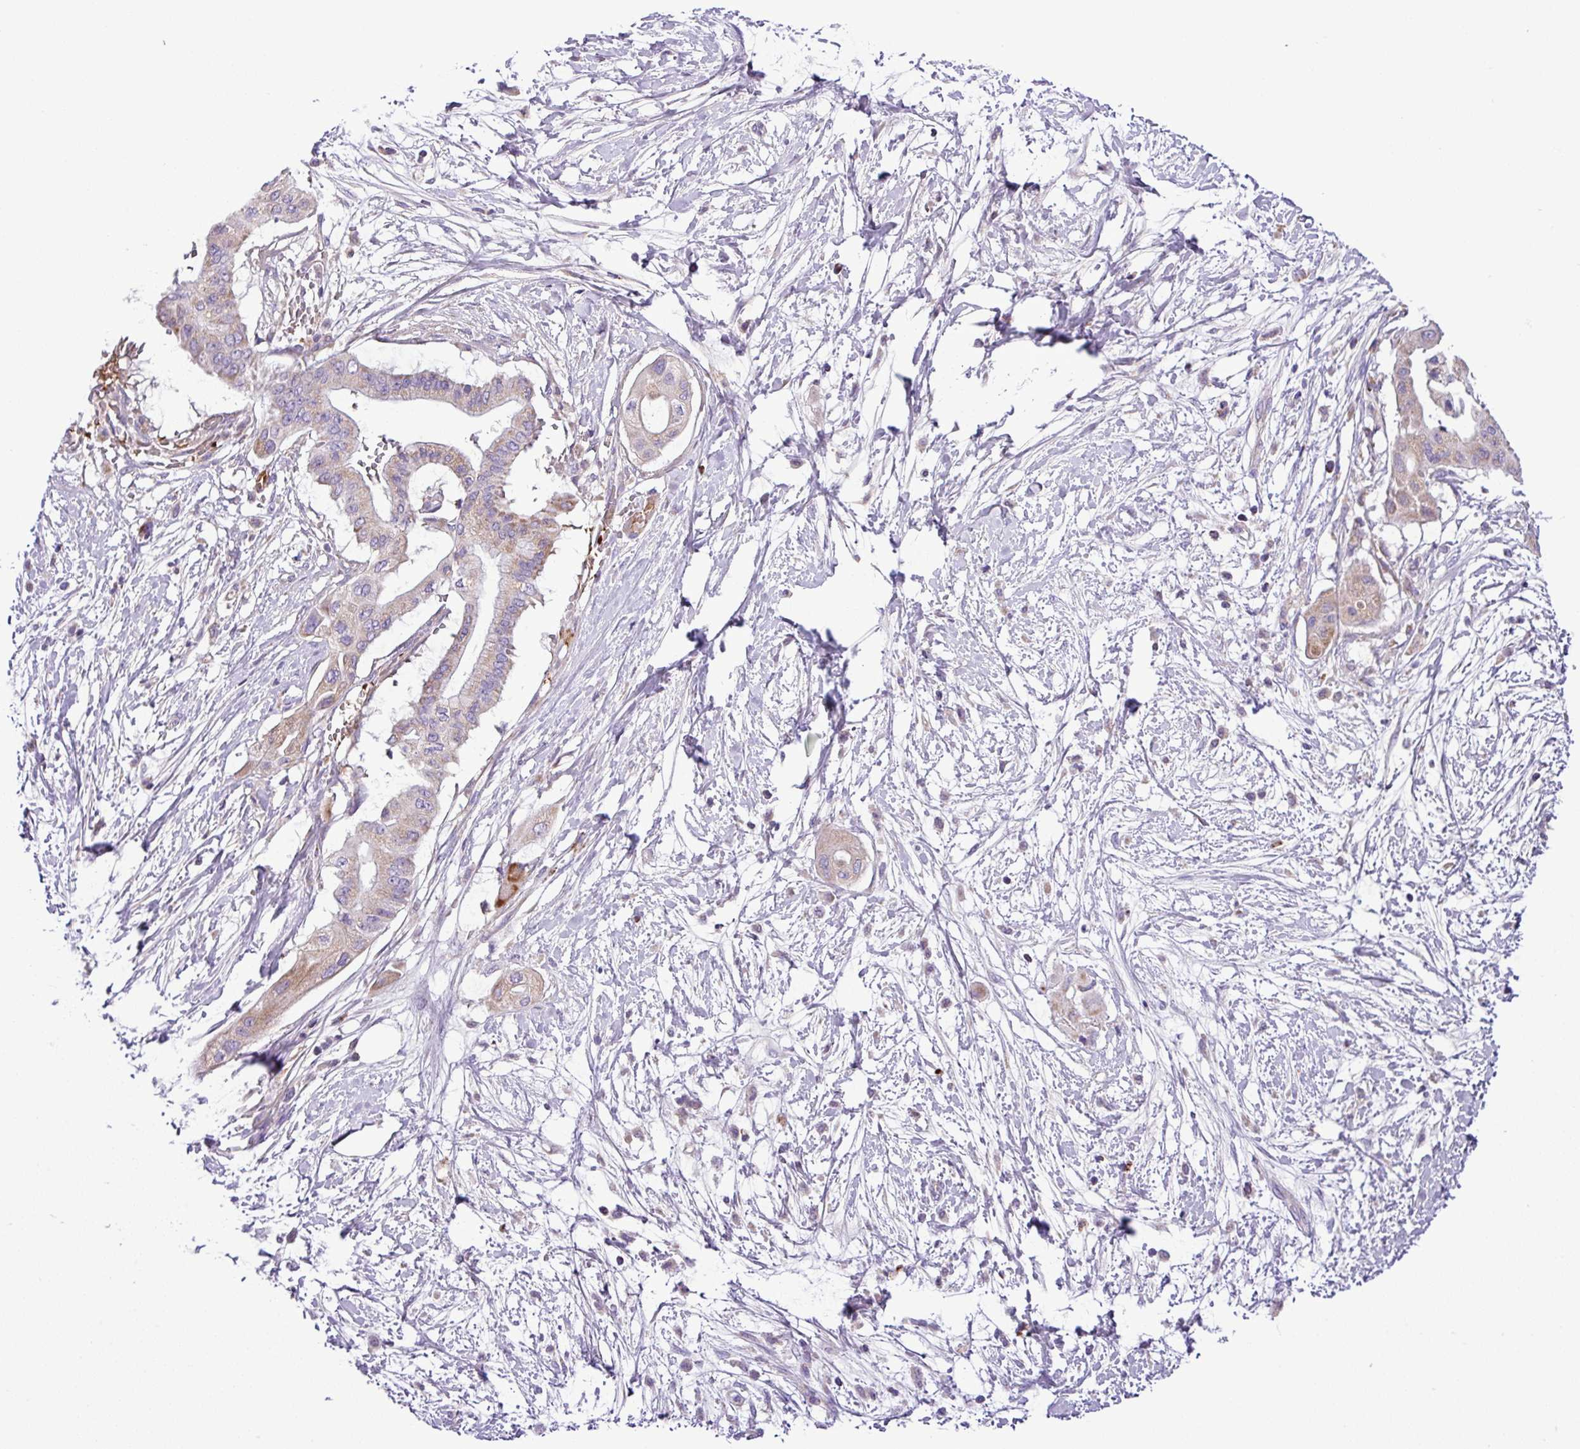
{"staining": {"intensity": "moderate", "quantity": ">75%", "location": "cytoplasmic/membranous"}, "tissue": "pancreatic cancer", "cell_type": "Tumor cells", "image_type": "cancer", "snomed": [{"axis": "morphology", "description": "Adenocarcinoma, NOS"}, {"axis": "topography", "description": "Pancreas"}], "caption": "A histopathology image of adenocarcinoma (pancreatic) stained for a protein shows moderate cytoplasmic/membranous brown staining in tumor cells.", "gene": "FAM183A", "patient": {"sex": "male", "age": 68}}